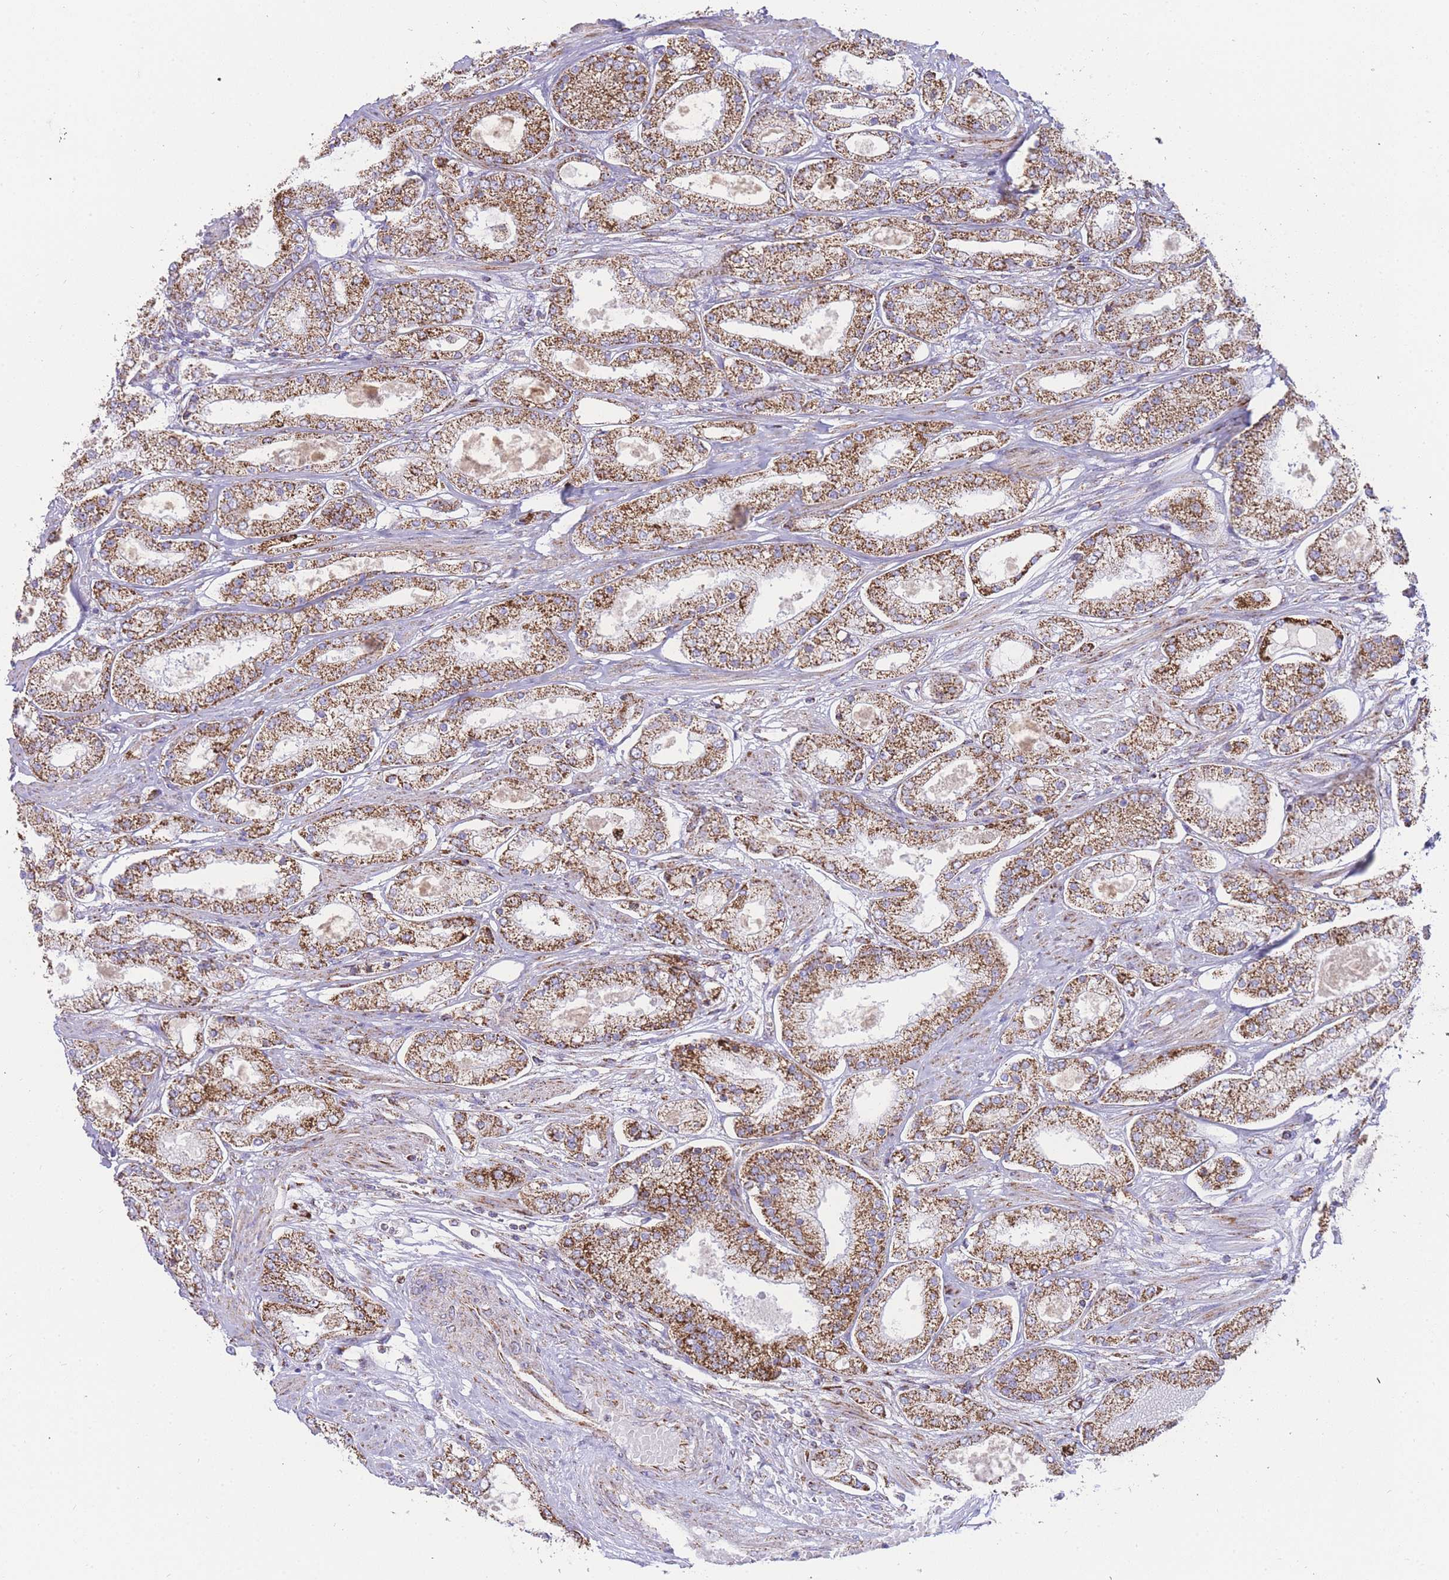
{"staining": {"intensity": "strong", "quantity": ">75%", "location": "cytoplasmic/membranous"}, "tissue": "prostate cancer", "cell_type": "Tumor cells", "image_type": "cancer", "snomed": [{"axis": "morphology", "description": "Adenocarcinoma, High grade"}, {"axis": "topography", "description": "Prostate"}], "caption": "The image exhibits immunohistochemical staining of prostate cancer (high-grade adenocarcinoma). There is strong cytoplasmic/membranous expression is seen in about >75% of tumor cells.", "gene": "GSTM1", "patient": {"sex": "male", "age": 69}}